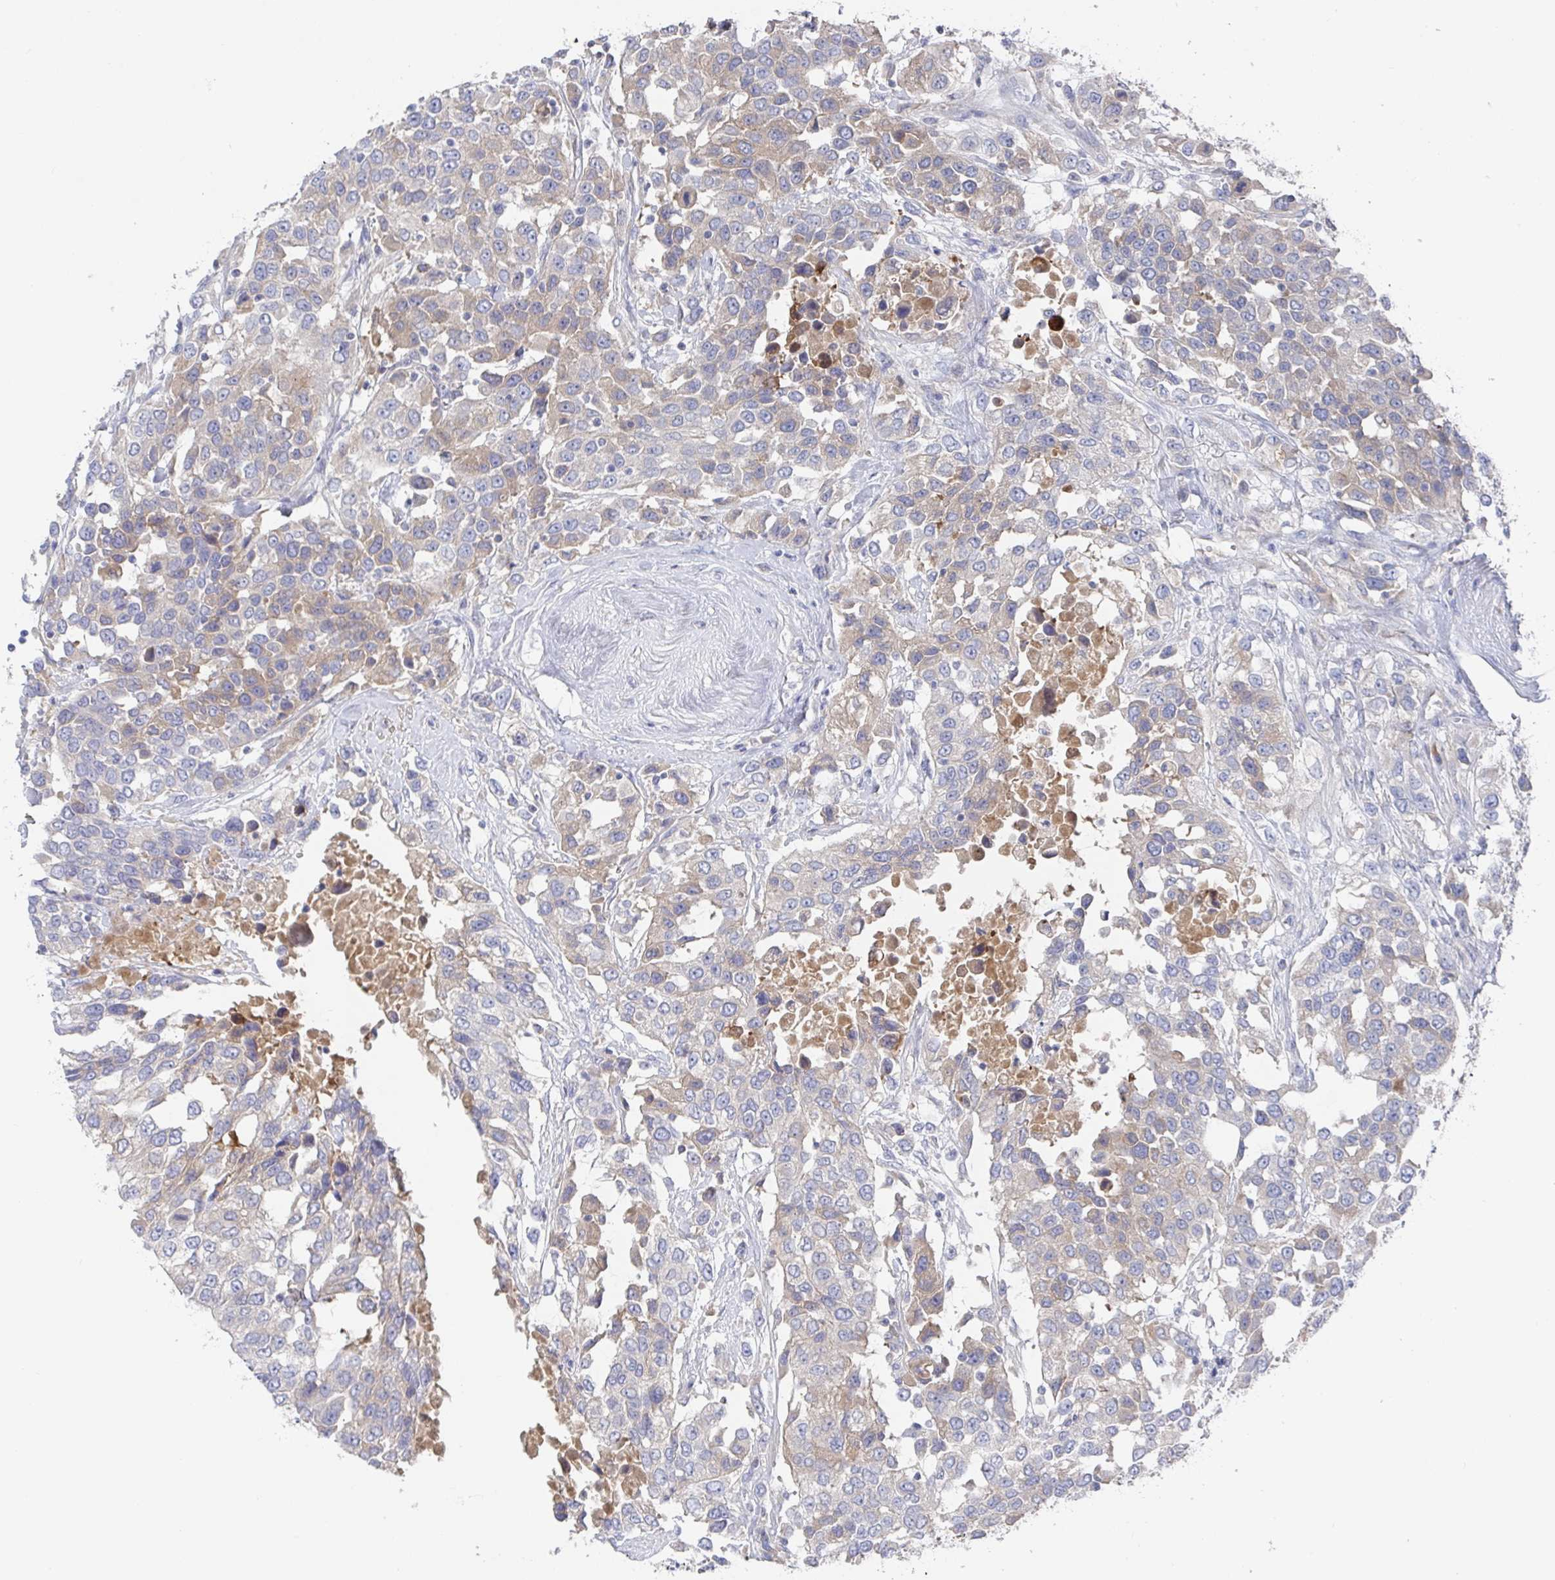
{"staining": {"intensity": "weak", "quantity": "25%-75%", "location": "cytoplasmic/membranous"}, "tissue": "urothelial cancer", "cell_type": "Tumor cells", "image_type": "cancer", "snomed": [{"axis": "morphology", "description": "Urothelial carcinoma, High grade"}, {"axis": "topography", "description": "Urinary bladder"}], "caption": "Weak cytoplasmic/membranous staining for a protein is seen in about 25%-75% of tumor cells of urothelial carcinoma (high-grade) using IHC.", "gene": "GPR148", "patient": {"sex": "female", "age": 80}}